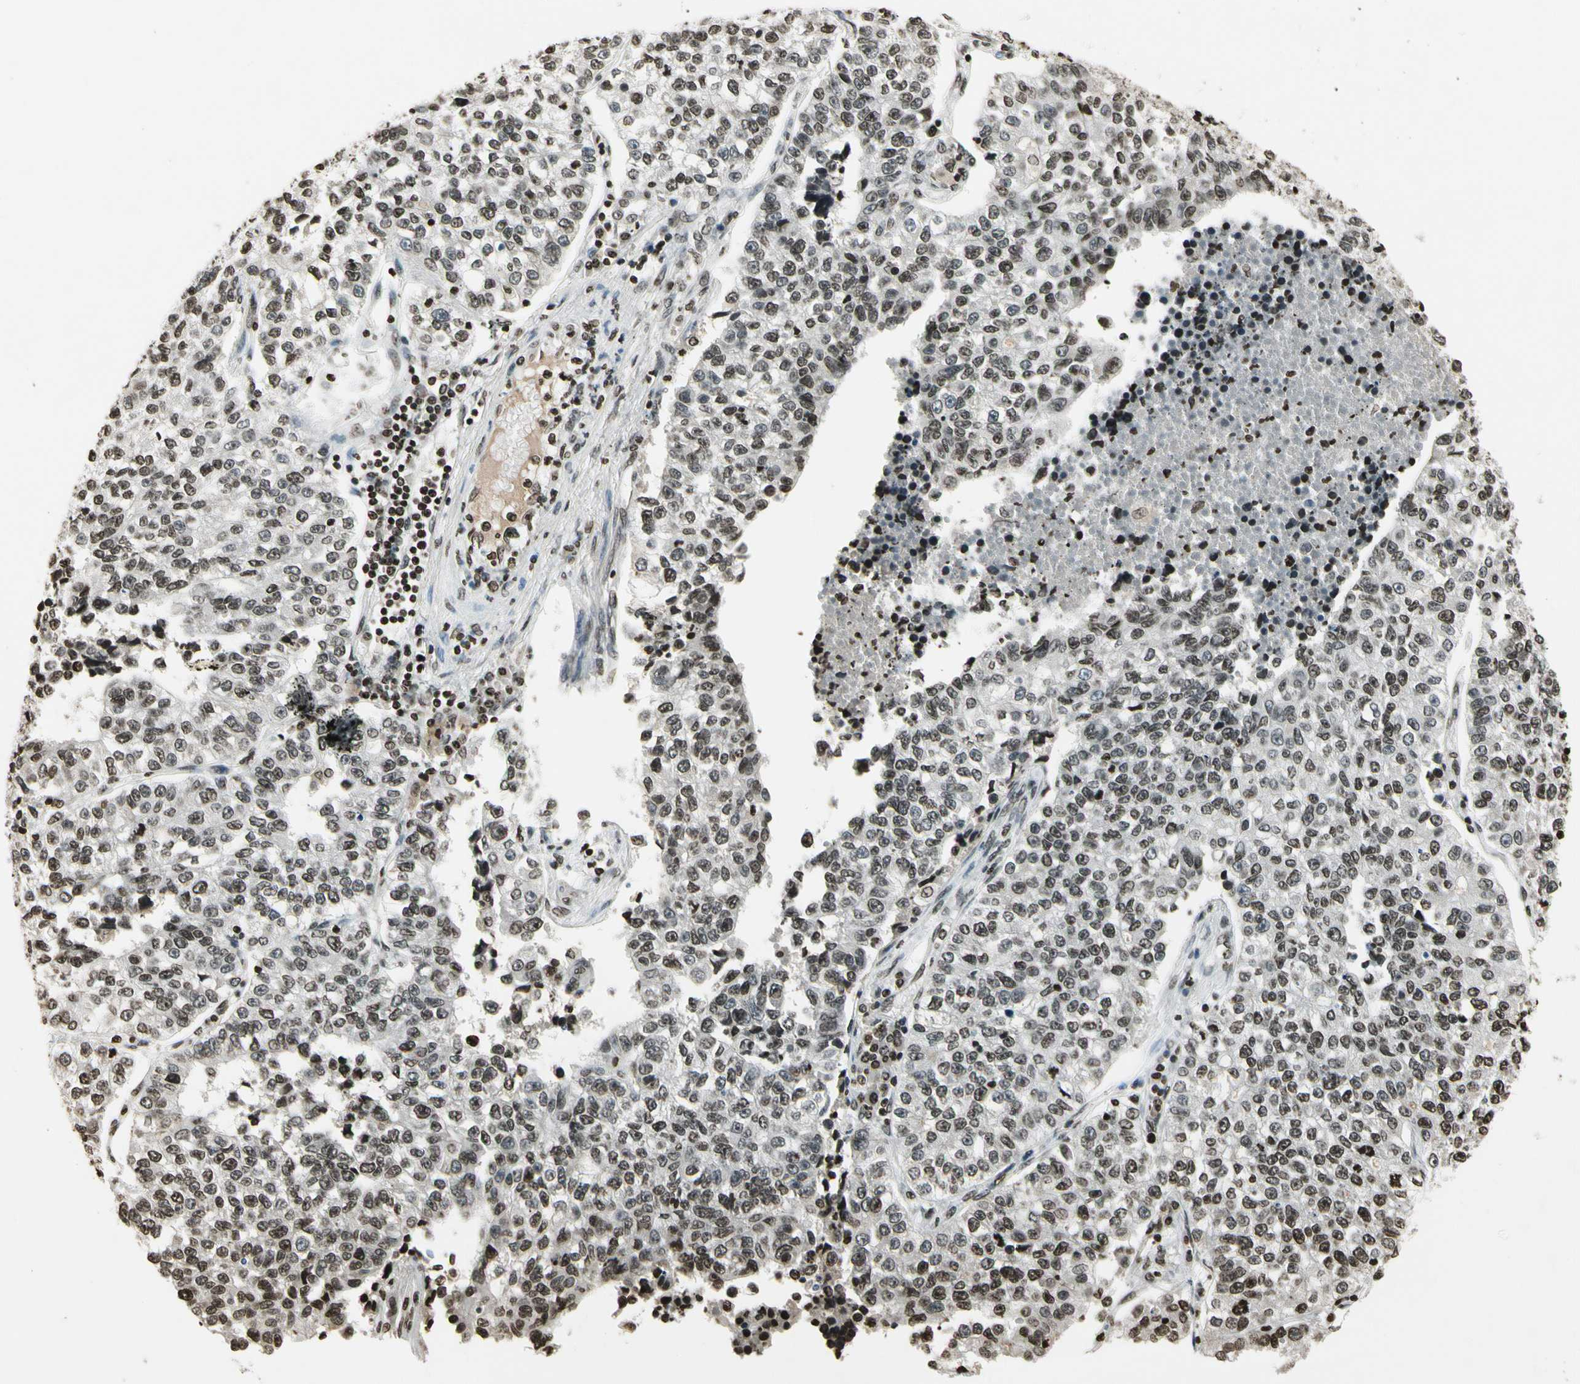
{"staining": {"intensity": "weak", "quantity": ">75%", "location": "nuclear"}, "tissue": "lung cancer", "cell_type": "Tumor cells", "image_type": "cancer", "snomed": [{"axis": "morphology", "description": "Adenocarcinoma, NOS"}, {"axis": "topography", "description": "Lung"}], "caption": "A low amount of weak nuclear expression is present in approximately >75% of tumor cells in lung cancer tissue. (brown staining indicates protein expression, while blue staining denotes nuclei).", "gene": "RORA", "patient": {"sex": "male", "age": 49}}